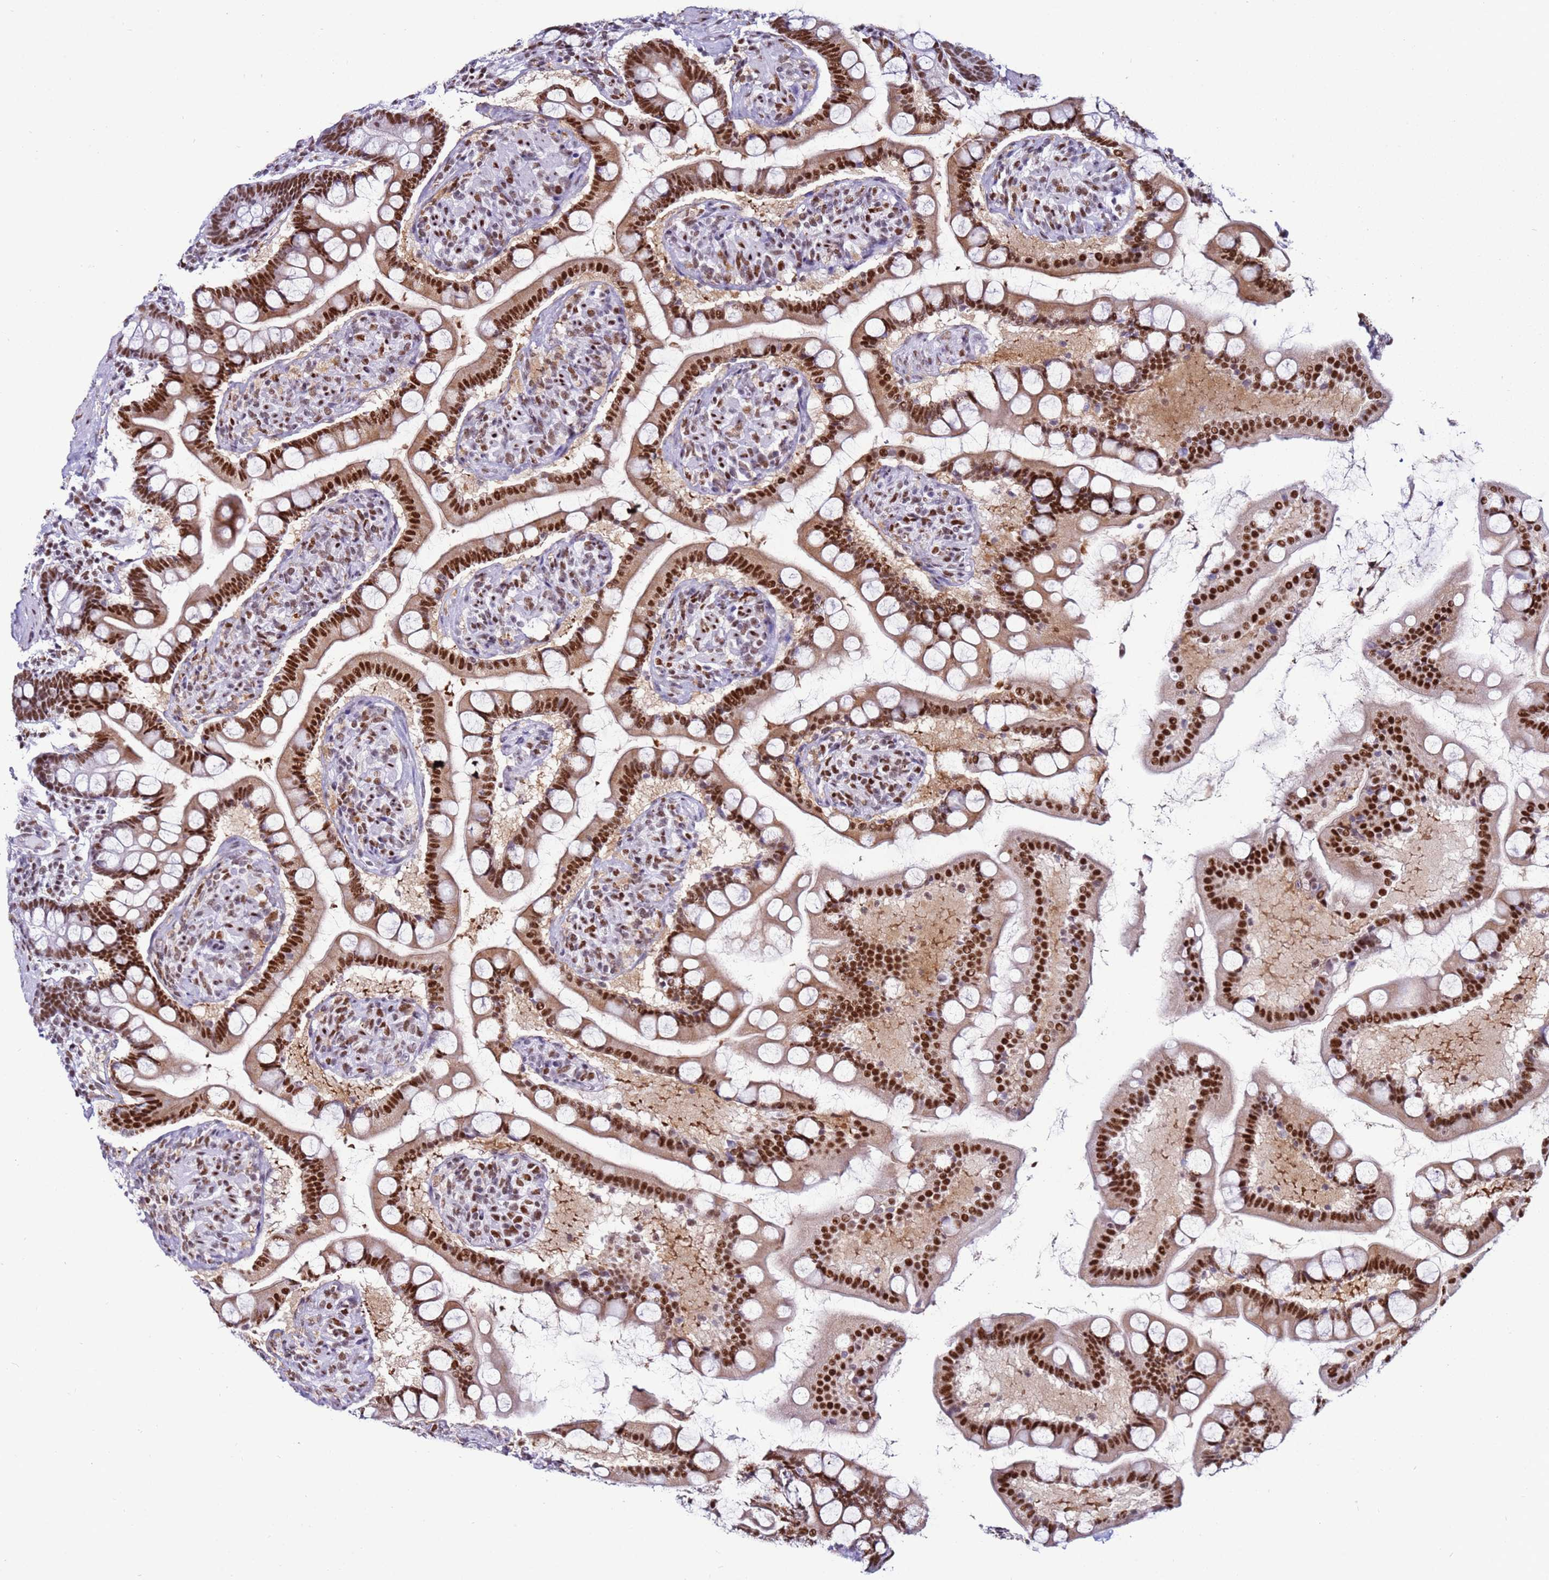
{"staining": {"intensity": "strong", "quantity": ">75%", "location": "nuclear"}, "tissue": "small intestine", "cell_type": "Glandular cells", "image_type": "normal", "snomed": [{"axis": "morphology", "description": "Normal tissue, NOS"}, {"axis": "topography", "description": "Small intestine"}], "caption": "Small intestine stained with DAB (3,3'-diaminobenzidine) IHC demonstrates high levels of strong nuclear staining in about >75% of glandular cells.", "gene": "KPNA4", "patient": {"sex": "male", "age": 41}}